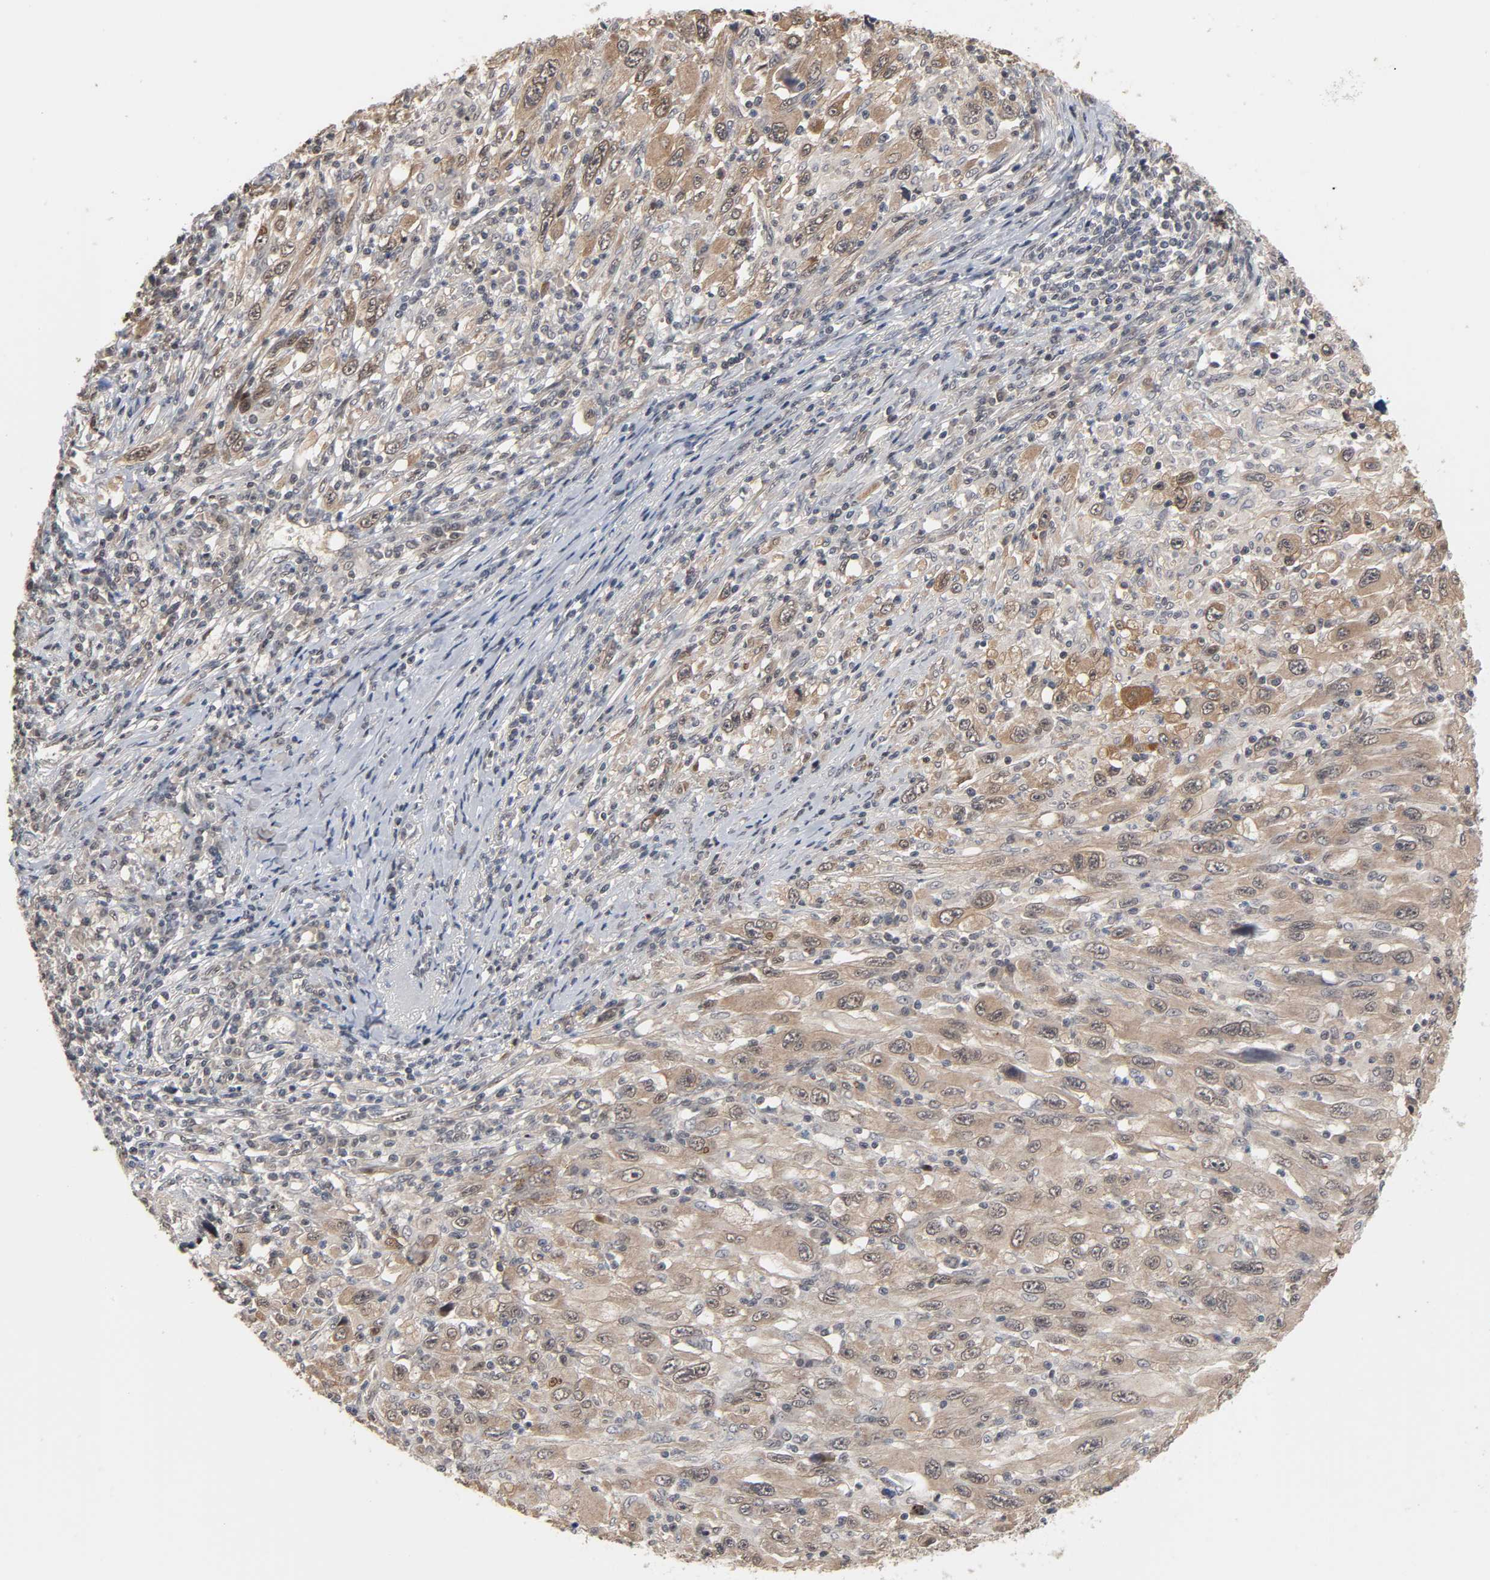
{"staining": {"intensity": "moderate", "quantity": ">75%", "location": "cytoplasmic/membranous"}, "tissue": "melanoma", "cell_type": "Tumor cells", "image_type": "cancer", "snomed": [{"axis": "morphology", "description": "Malignant melanoma, Metastatic site"}, {"axis": "topography", "description": "Skin"}], "caption": "A brown stain shows moderate cytoplasmic/membranous staining of a protein in human melanoma tumor cells.", "gene": "HTR1E", "patient": {"sex": "female", "age": 56}}